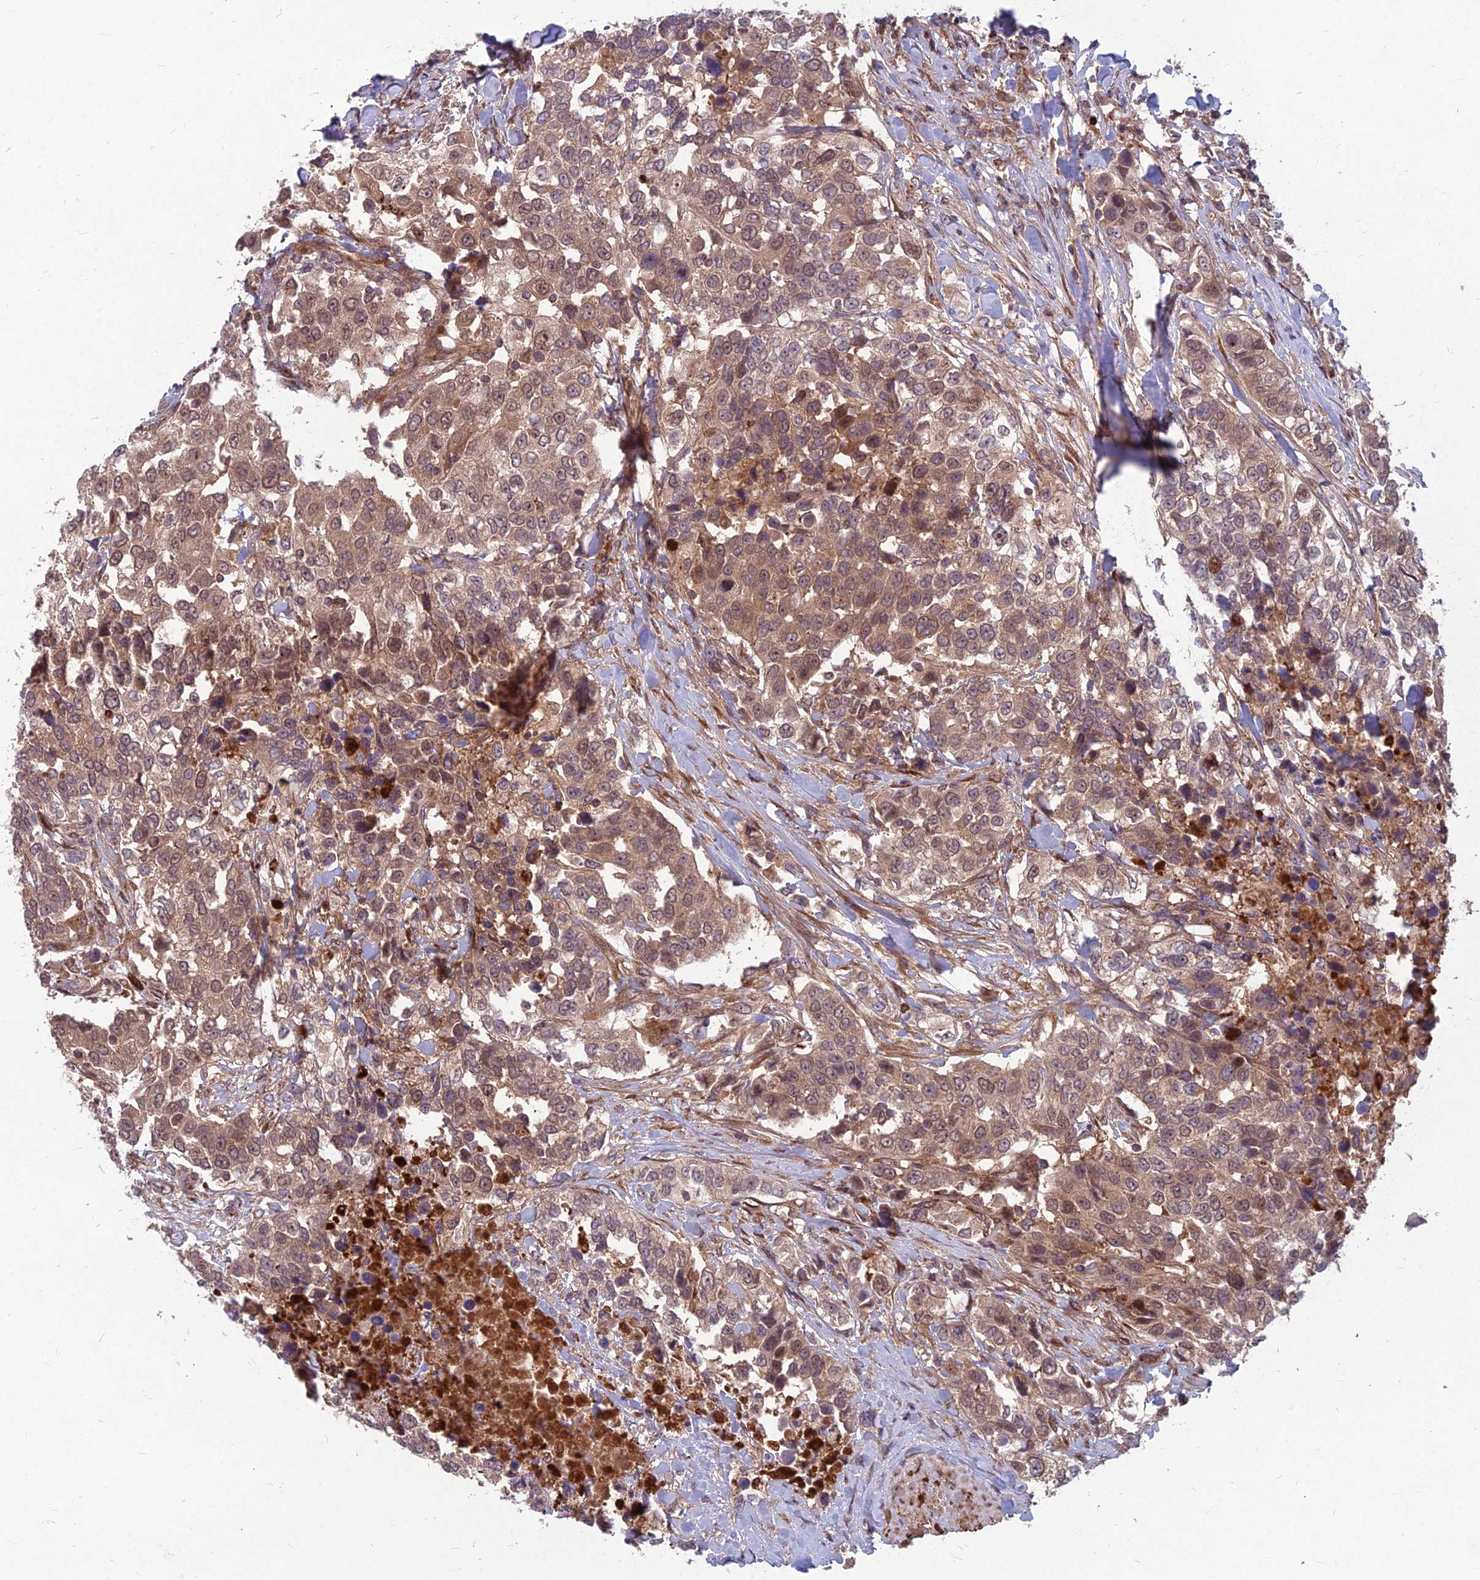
{"staining": {"intensity": "moderate", "quantity": ">75%", "location": "cytoplasmic/membranous"}, "tissue": "urothelial cancer", "cell_type": "Tumor cells", "image_type": "cancer", "snomed": [{"axis": "morphology", "description": "Urothelial carcinoma, High grade"}, {"axis": "topography", "description": "Urinary bladder"}], "caption": "The histopathology image demonstrates a brown stain indicating the presence of a protein in the cytoplasmic/membranous of tumor cells in high-grade urothelial carcinoma. (Stains: DAB in brown, nuclei in blue, Microscopy: brightfield microscopy at high magnification).", "gene": "MFSD8", "patient": {"sex": "female", "age": 80}}